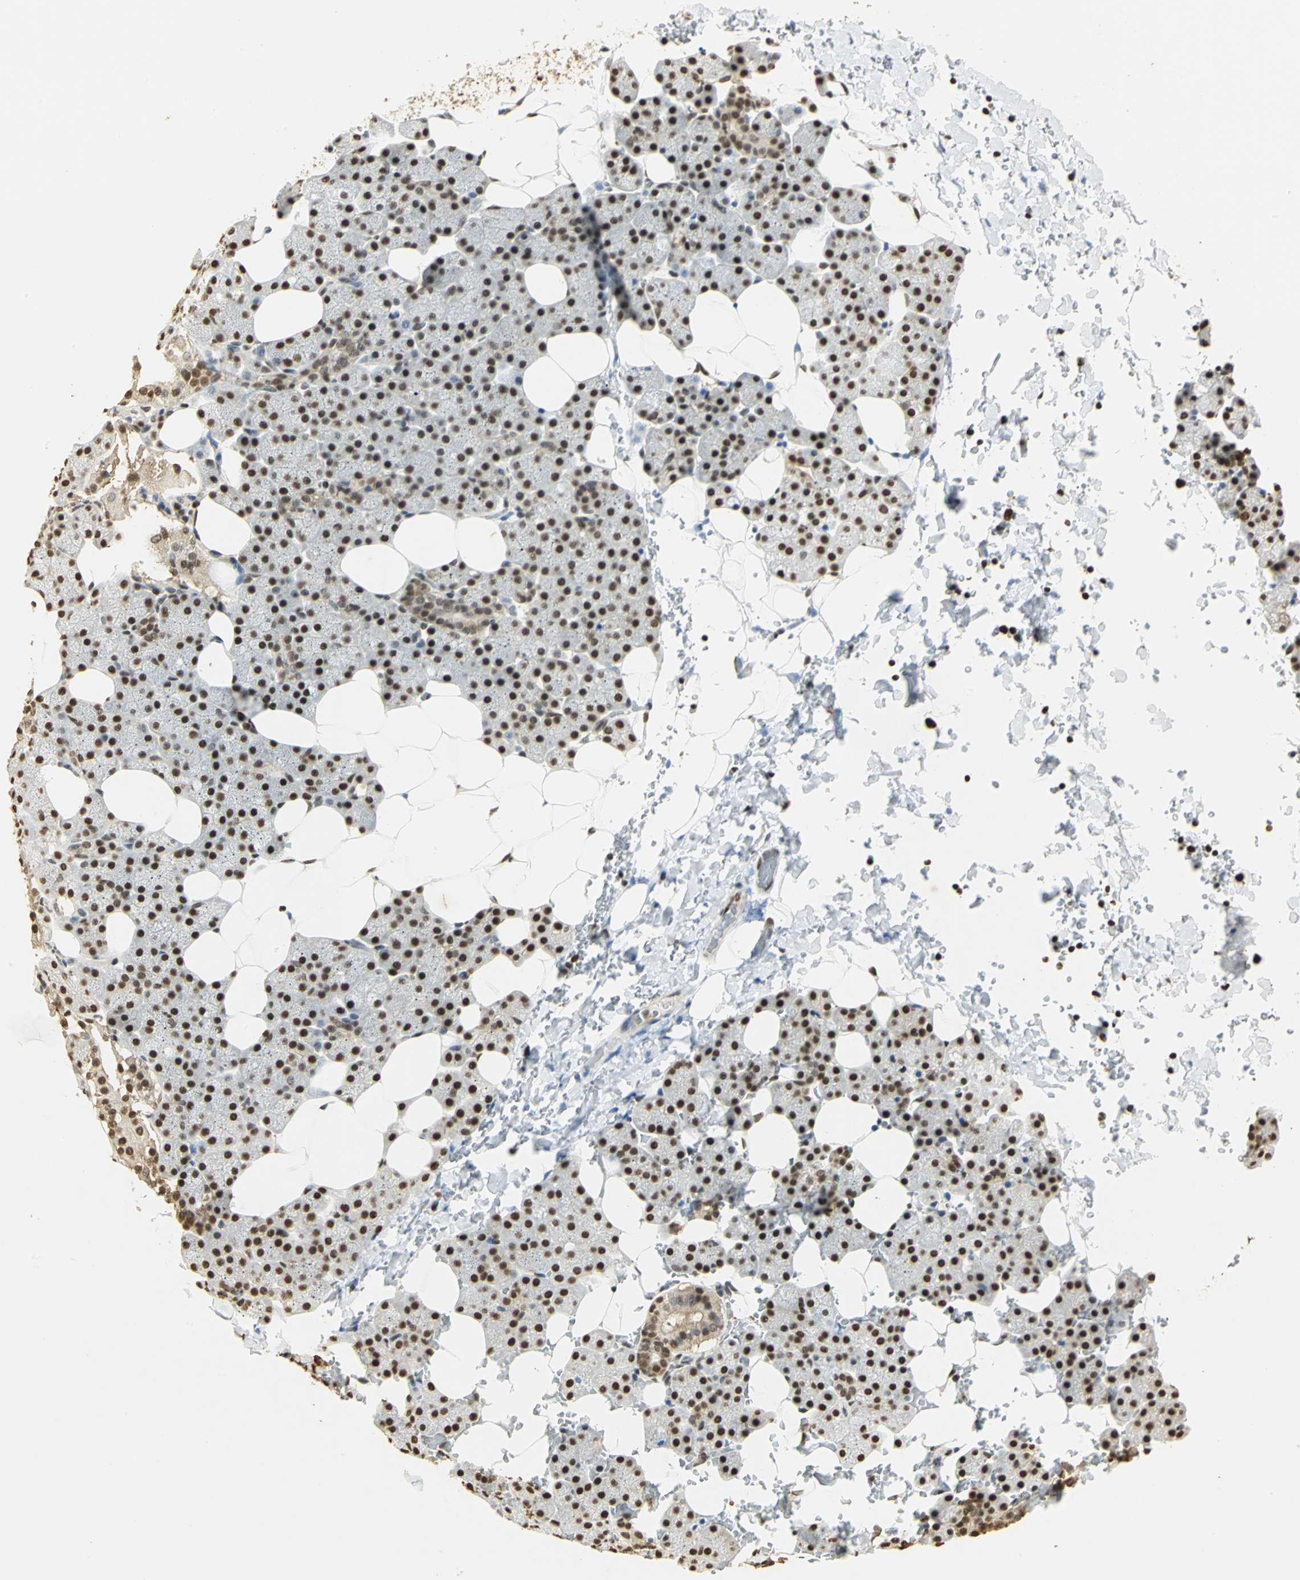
{"staining": {"intensity": "strong", "quantity": ">75%", "location": "nuclear"}, "tissue": "salivary gland", "cell_type": "Glandular cells", "image_type": "normal", "snomed": [{"axis": "morphology", "description": "Normal tissue, NOS"}, {"axis": "topography", "description": "Lymph node"}, {"axis": "topography", "description": "Salivary gland"}], "caption": "The immunohistochemical stain highlights strong nuclear staining in glandular cells of unremarkable salivary gland. The protein is shown in brown color, while the nuclei are stained blue.", "gene": "SET", "patient": {"sex": "male", "age": 8}}